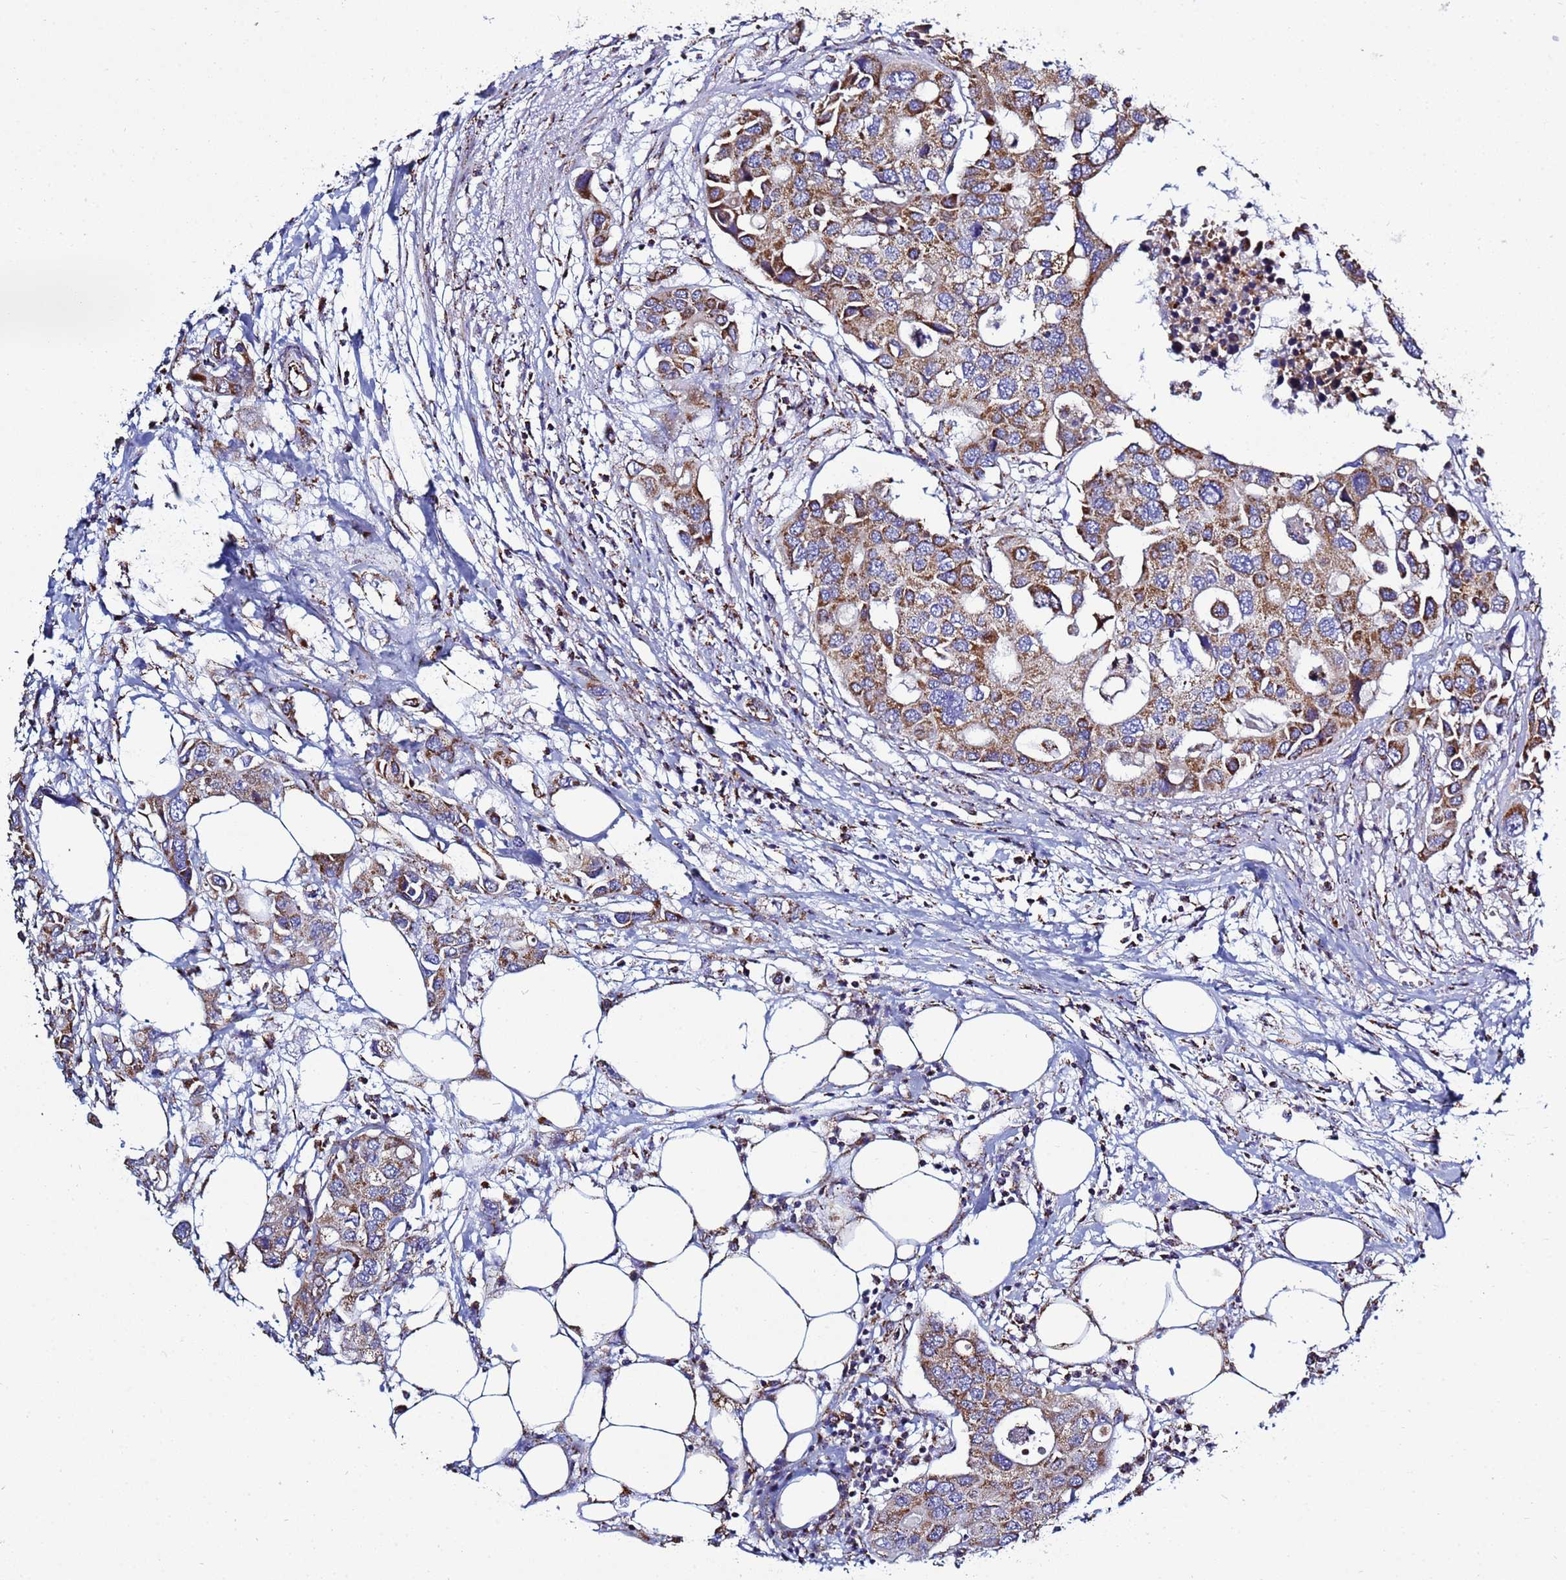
{"staining": {"intensity": "strong", "quantity": ">75%", "location": "cytoplasmic/membranous"}, "tissue": "colorectal cancer", "cell_type": "Tumor cells", "image_type": "cancer", "snomed": [{"axis": "morphology", "description": "Adenocarcinoma, NOS"}, {"axis": "topography", "description": "Colon"}], "caption": "IHC histopathology image of neoplastic tissue: adenocarcinoma (colorectal) stained using immunohistochemistry exhibits high levels of strong protein expression localized specifically in the cytoplasmic/membranous of tumor cells, appearing as a cytoplasmic/membranous brown color.", "gene": "COQ4", "patient": {"sex": "male", "age": 77}}